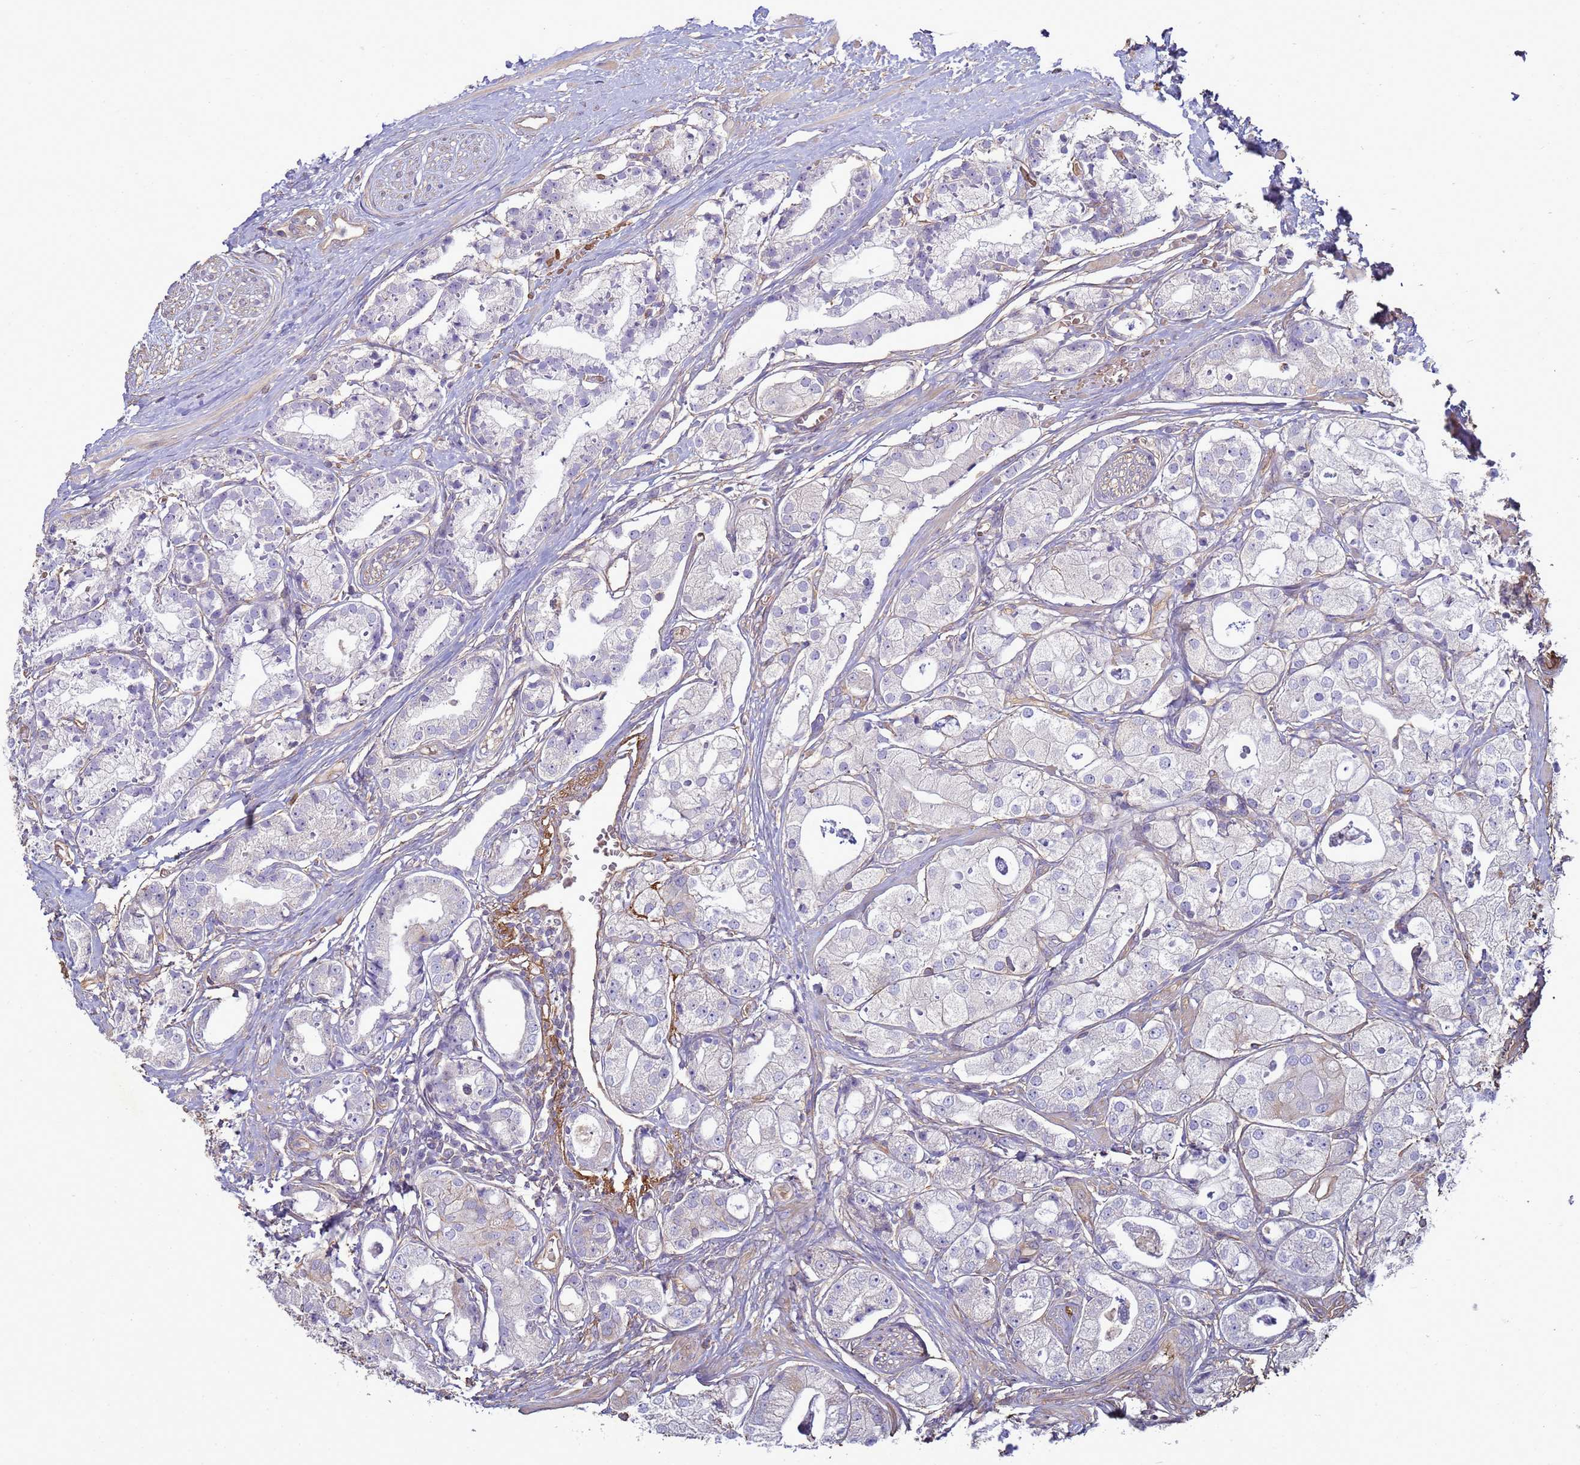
{"staining": {"intensity": "negative", "quantity": "none", "location": "none"}, "tissue": "prostate cancer", "cell_type": "Tumor cells", "image_type": "cancer", "snomed": [{"axis": "morphology", "description": "Adenocarcinoma, High grade"}, {"axis": "topography", "description": "Prostate"}], "caption": "The image shows no staining of tumor cells in prostate cancer (adenocarcinoma (high-grade)). Nuclei are stained in blue.", "gene": "SGIP1", "patient": {"sex": "male", "age": 71}}